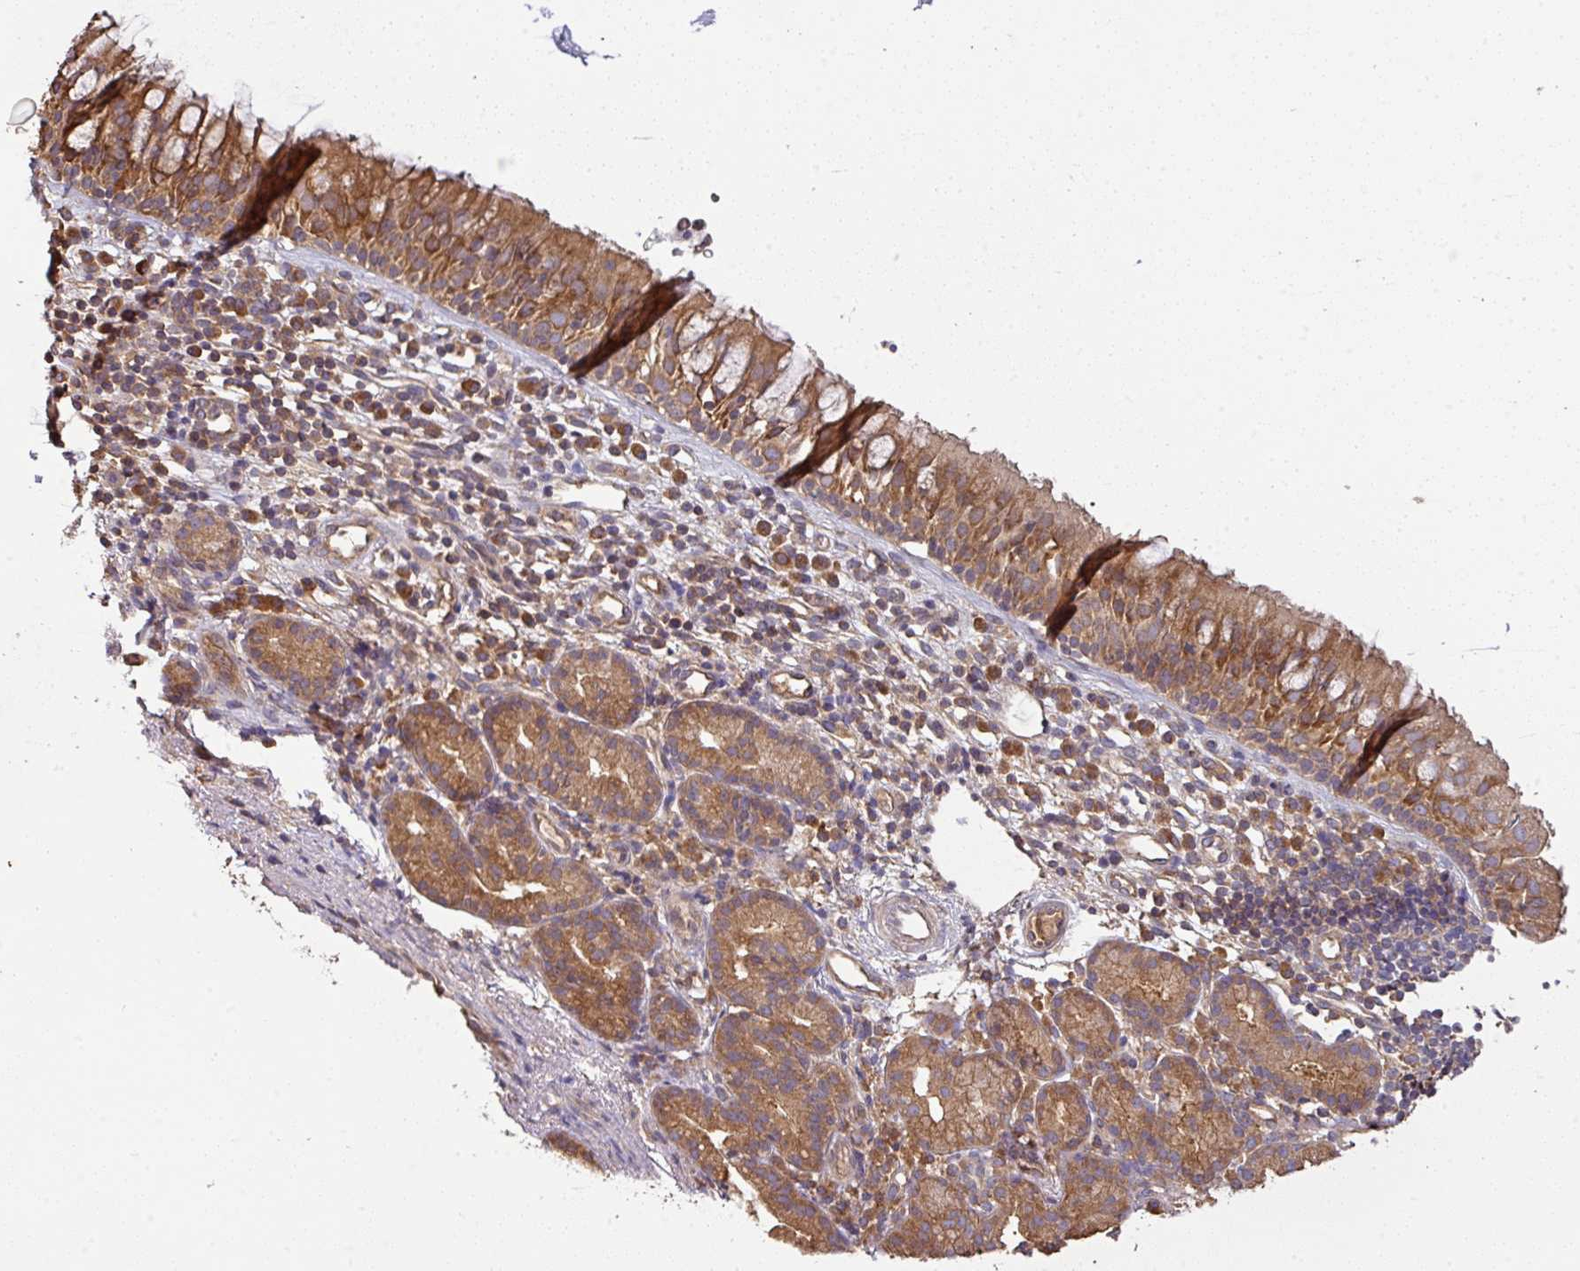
{"staining": {"intensity": "moderate", "quantity": ">75%", "location": "cytoplasmic/membranous"}, "tissue": "nasopharynx", "cell_type": "Respiratory epithelial cells", "image_type": "normal", "snomed": [{"axis": "morphology", "description": "Normal tissue, NOS"}, {"axis": "topography", "description": "Nasopharynx"}], "caption": "Moderate cytoplasmic/membranous protein expression is identified in about >75% of respiratory epithelial cells in nasopharynx. (DAB (3,3'-diaminobenzidine) IHC, brown staining for protein, blue staining for nuclei).", "gene": "GSPT1", "patient": {"sex": "female", "age": 62}}